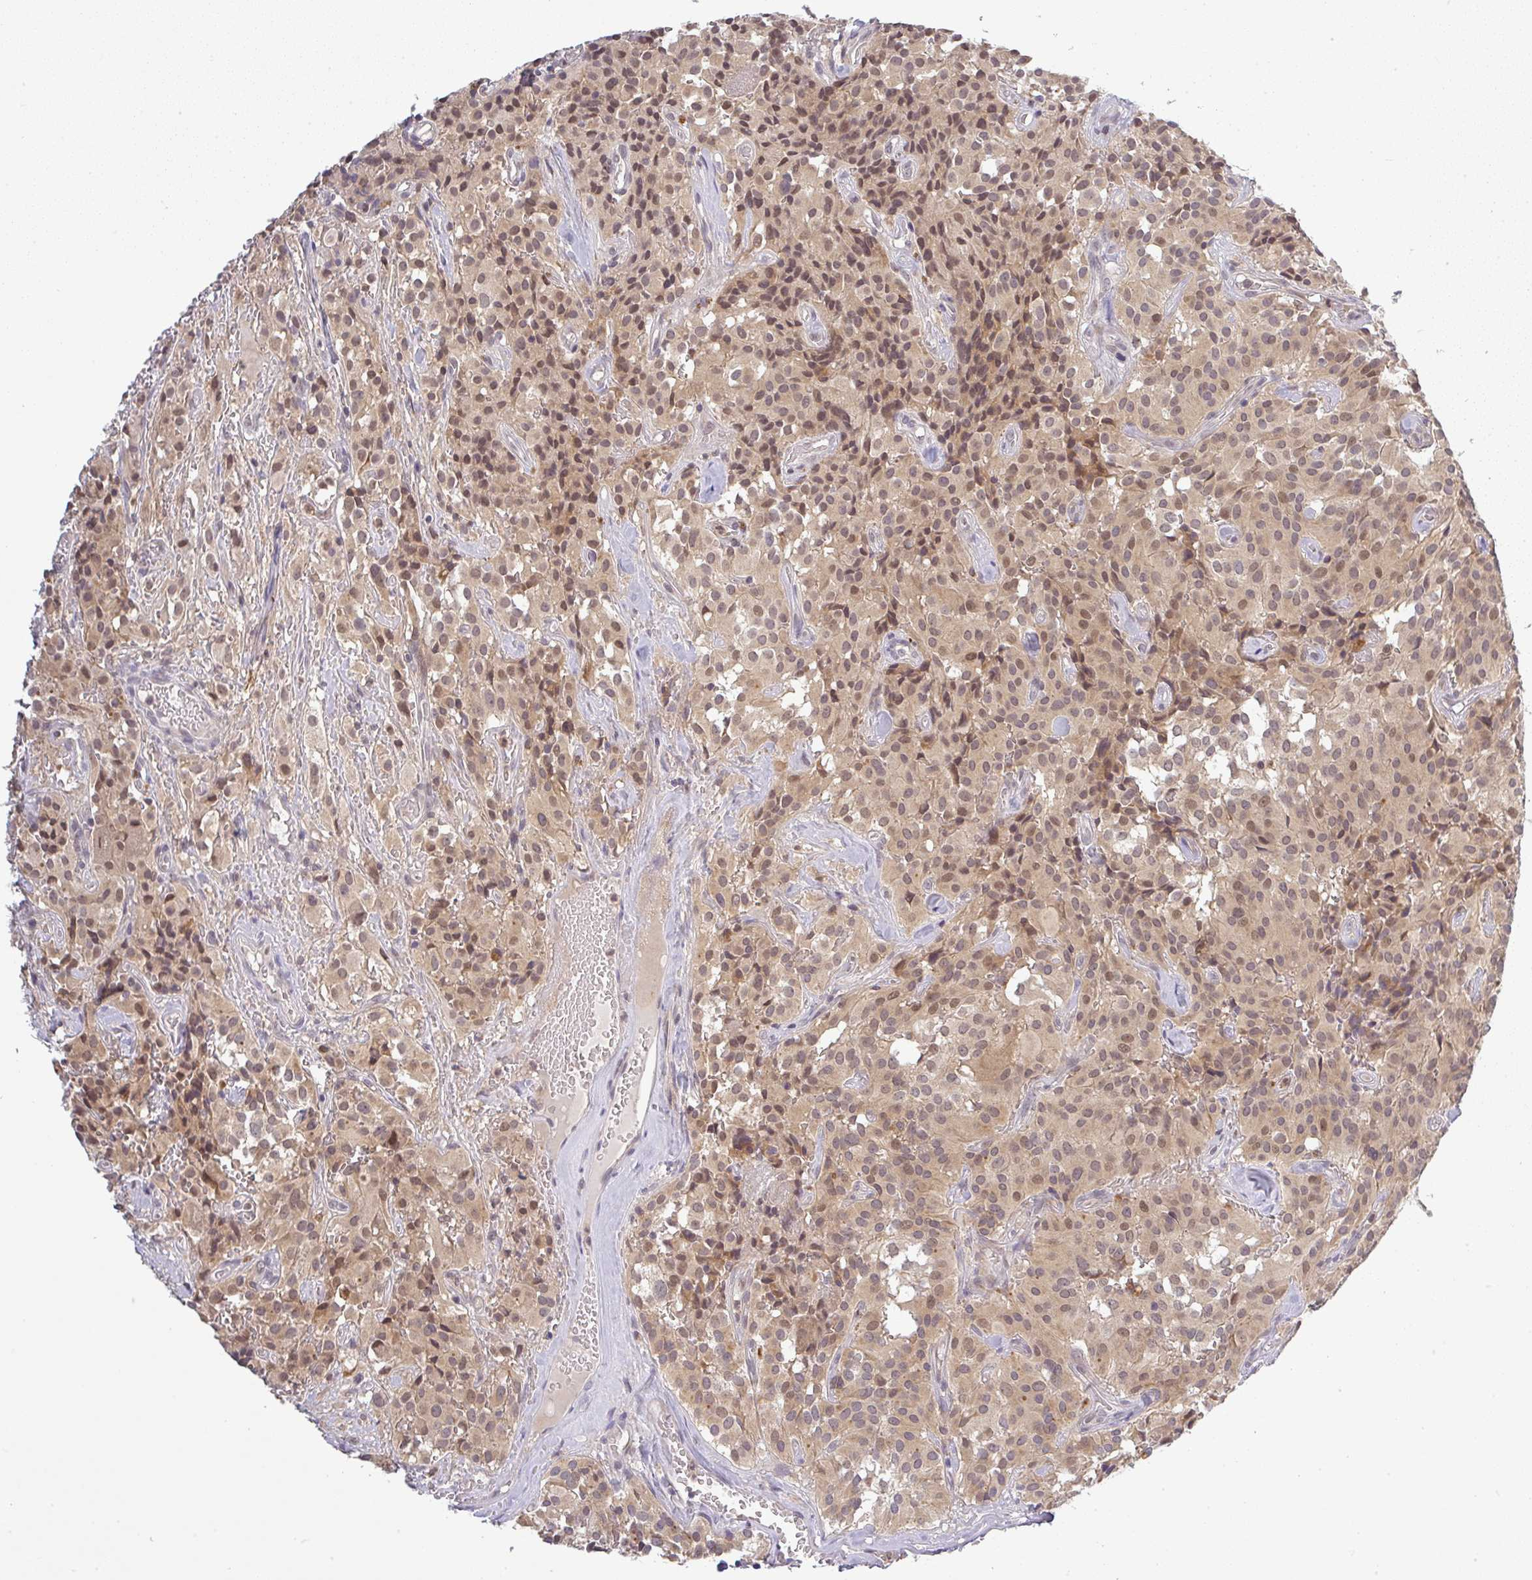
{"staining": {"intensity": "weak", "quantity": ">75%", "location": "cytoplasmic/membranous,nuclear"}, "tissue": "glioma", "cell_type": "Tumor cells", "image_type": "cancer", "snomed": [{"axis": "morphology", "description": "Glioma, malignant, Low grade"}, {"axis": "topography", "description": "Brain"}], "caption": "A photomicrograph of human glioma stained for a protein demonstrates weak cytoplasmic/membranous and nuclear brown staining in tumor cells.", "gene": "FAM153A", "patient": {"sex": "male", "age": 42}}